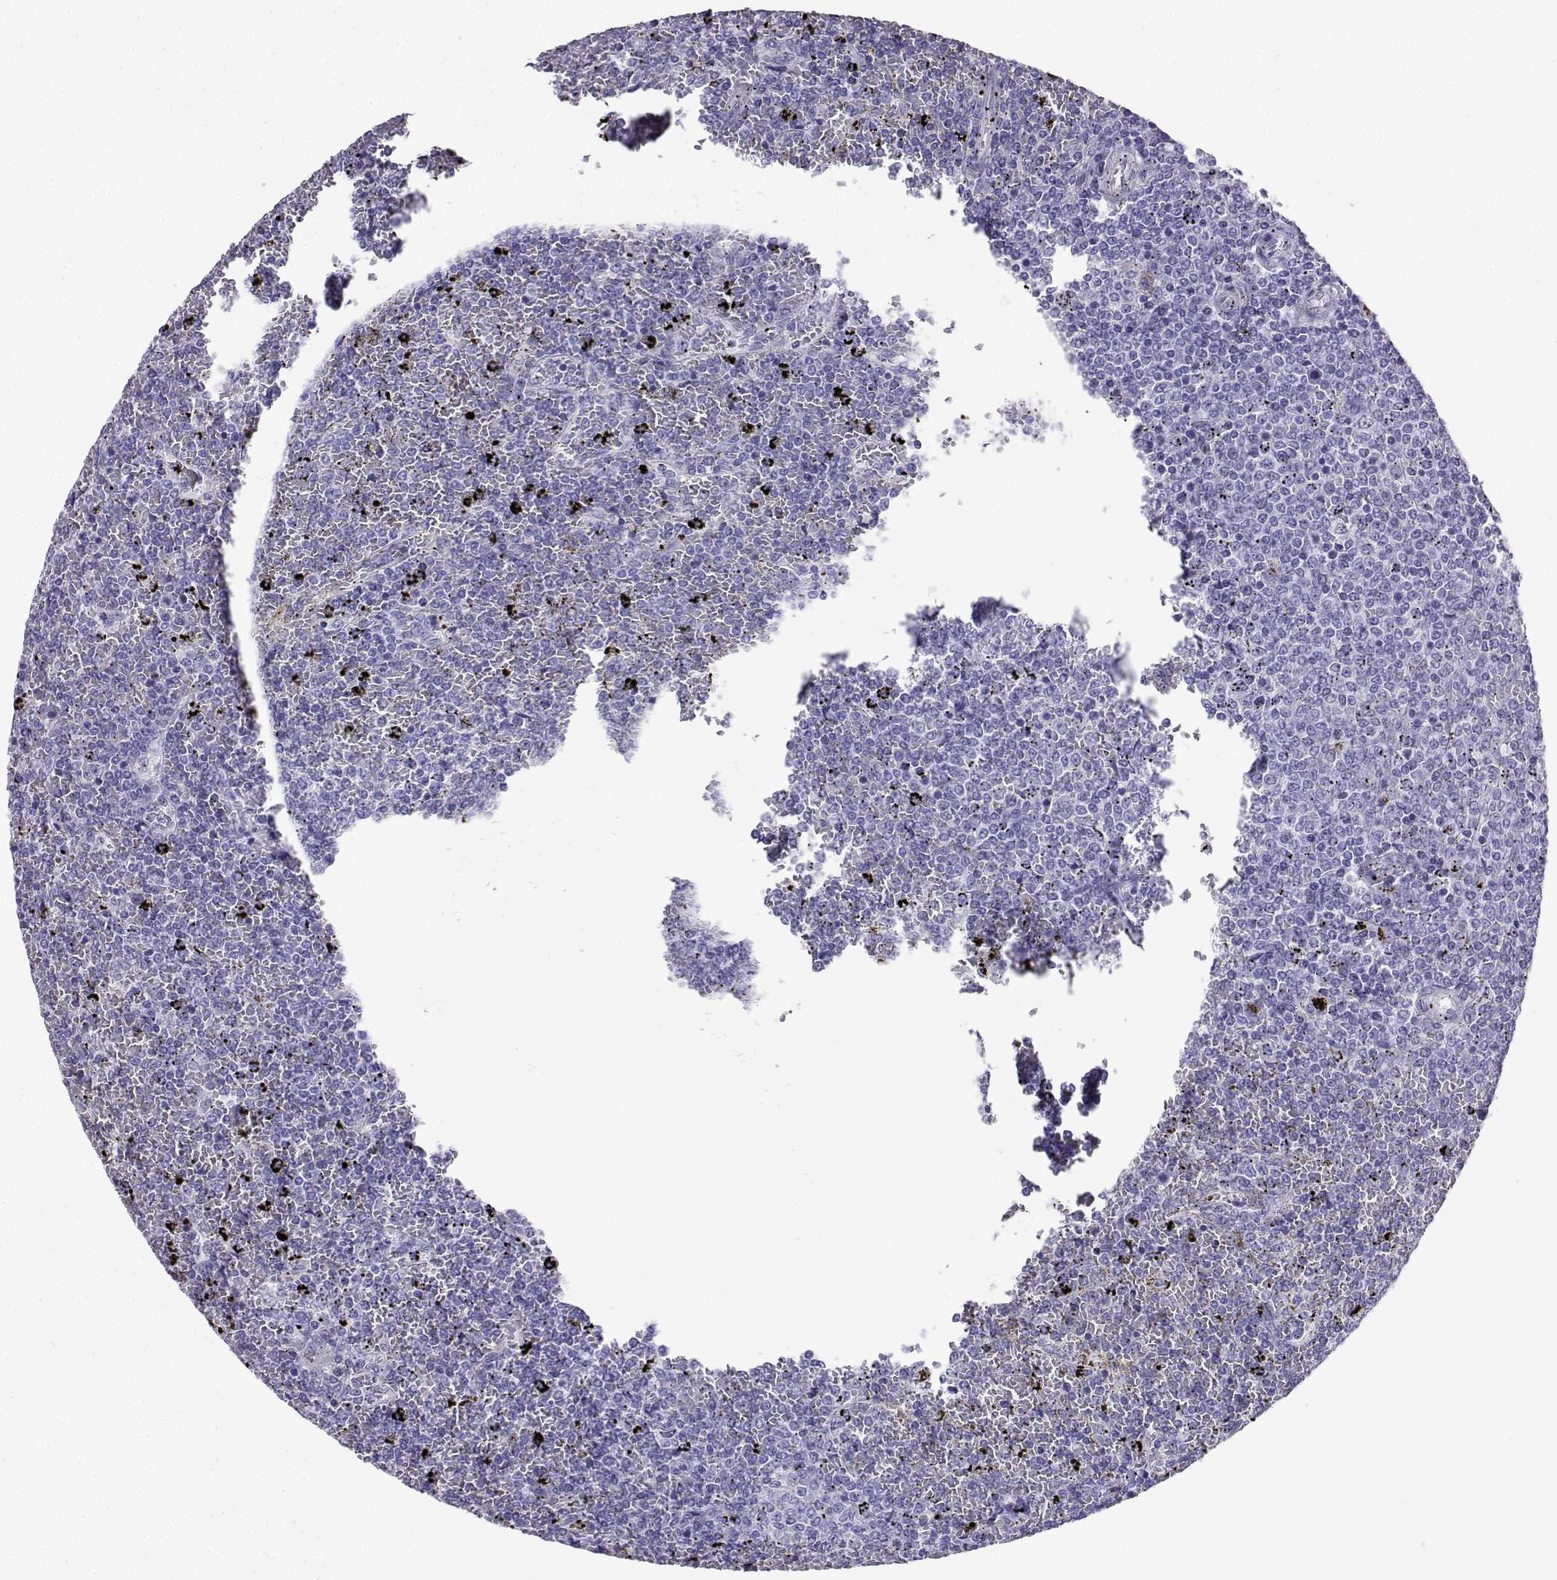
{"staining": {"intensity": "negative", "quantity": "none", "location": "none"}, "tissue": "lymphoma", "cell_type": "Tumor cells", "image_type": "cancer", "snomed": [{"axis": "morphology", "description": "Malignant lymphoma, non-Hodgkin's type, Low grade"}, {"axis": "topography", "description": "Spleen"}], "caption": "High magnification brightfield microscopy of lymphoma stained with DAB (brown) and counterstained with hematoxylin (blue): tumor cells show no significant expression.", "gene": "SLC18A2", "patient": {"sex": "female", "age": 77}}